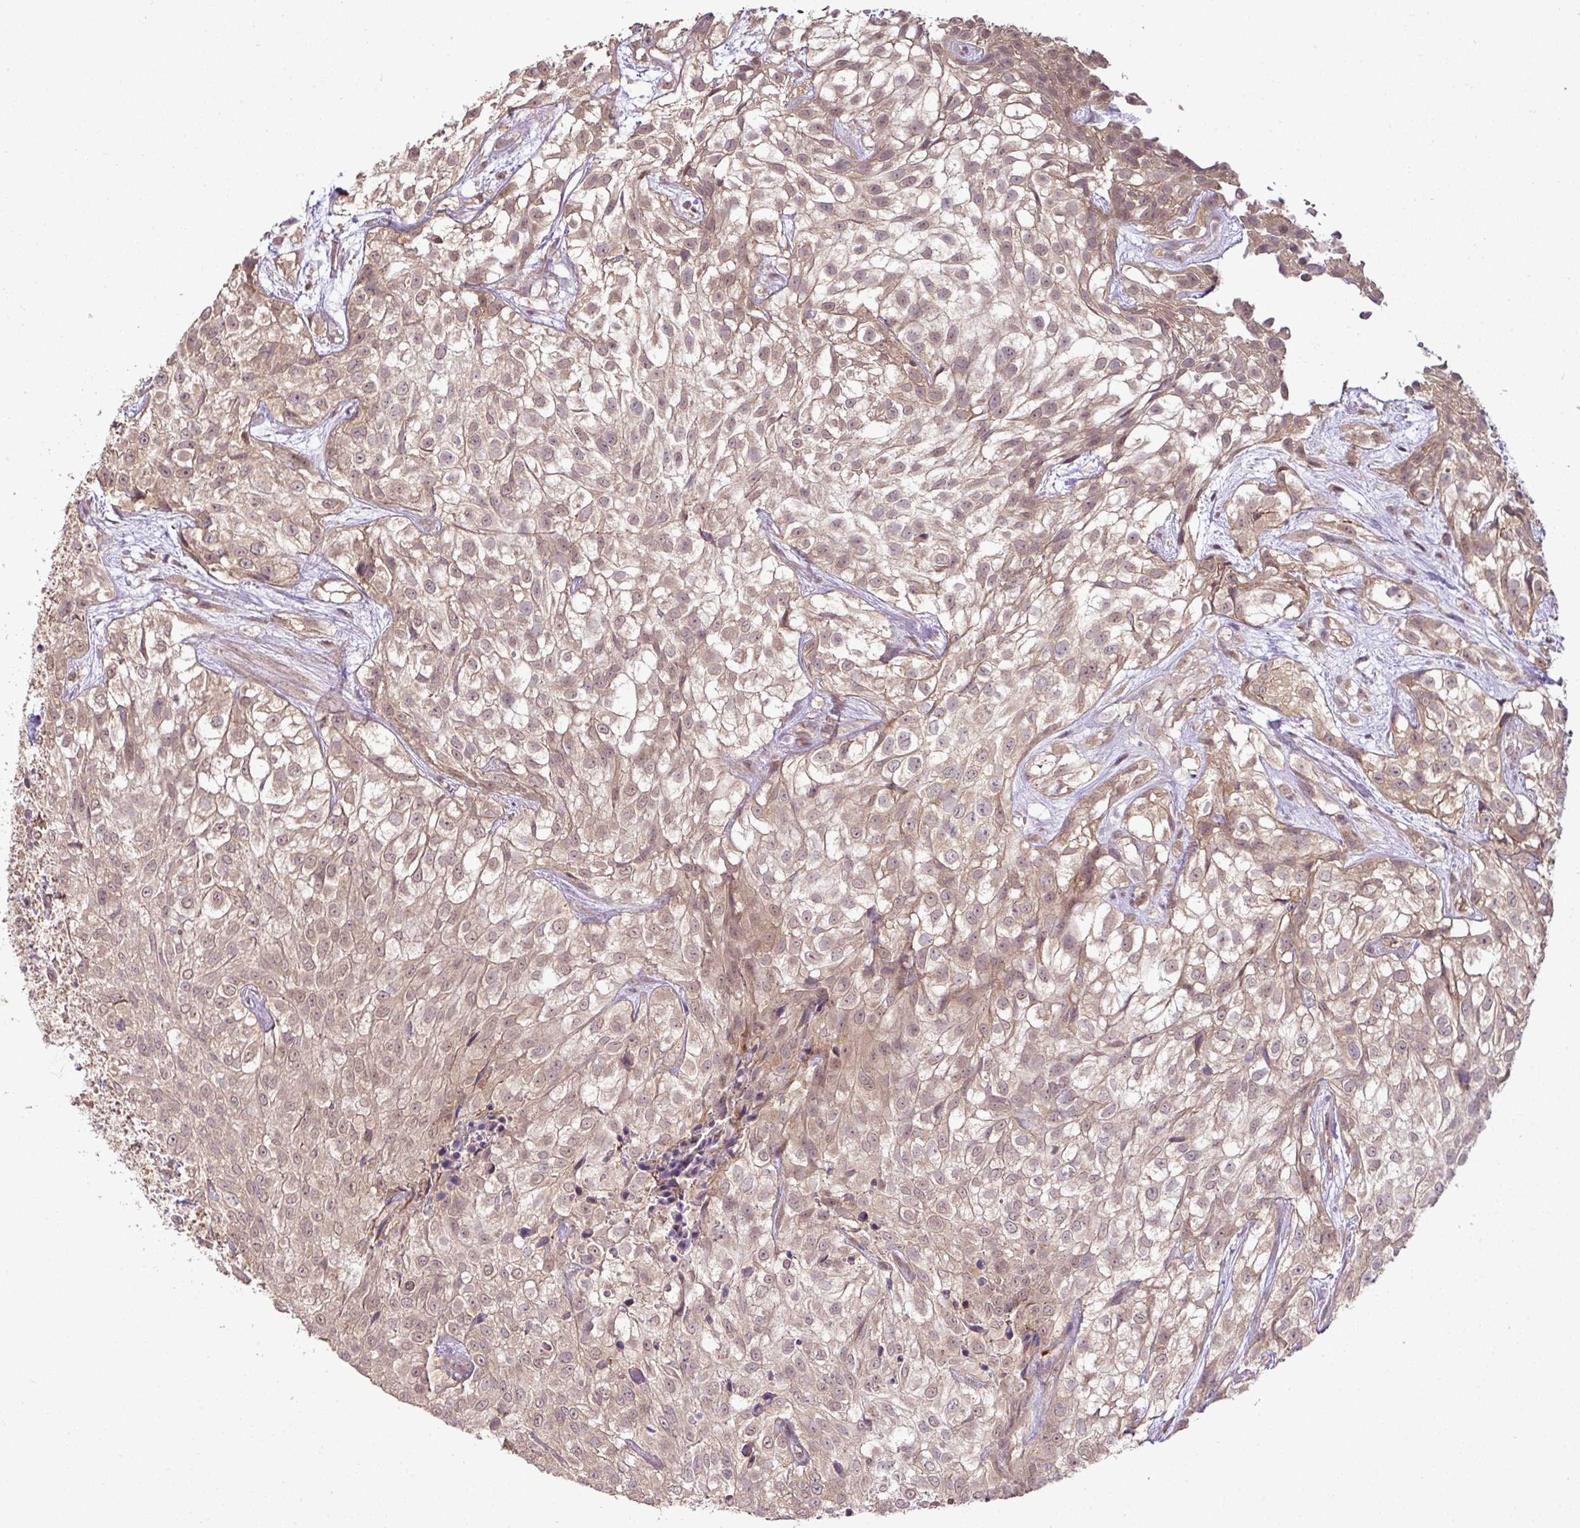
{"staining": {"intensity": "weak", "quantity": ">75%", "location": "cytoplasmic/membranous,nuclear"}, "tissue": "urothelial cancer", "cell_type": "Tumor cells", "image_type": "cancer", "snomed": [{"axis": "morphology", "description": "Urothelial carcinoma, High grade"}, {"axis": "topography", "description": "Urinary bladder"}], "caption": "A micrograph of human urothelial carcinoma (high-grade) stained for a protein demonstrates weak cytoplasmic/membranous and nuclear brown staining in tumor cells.", "gene": "DNAAF4", "patient": {"sex": "male", "age": 56}}